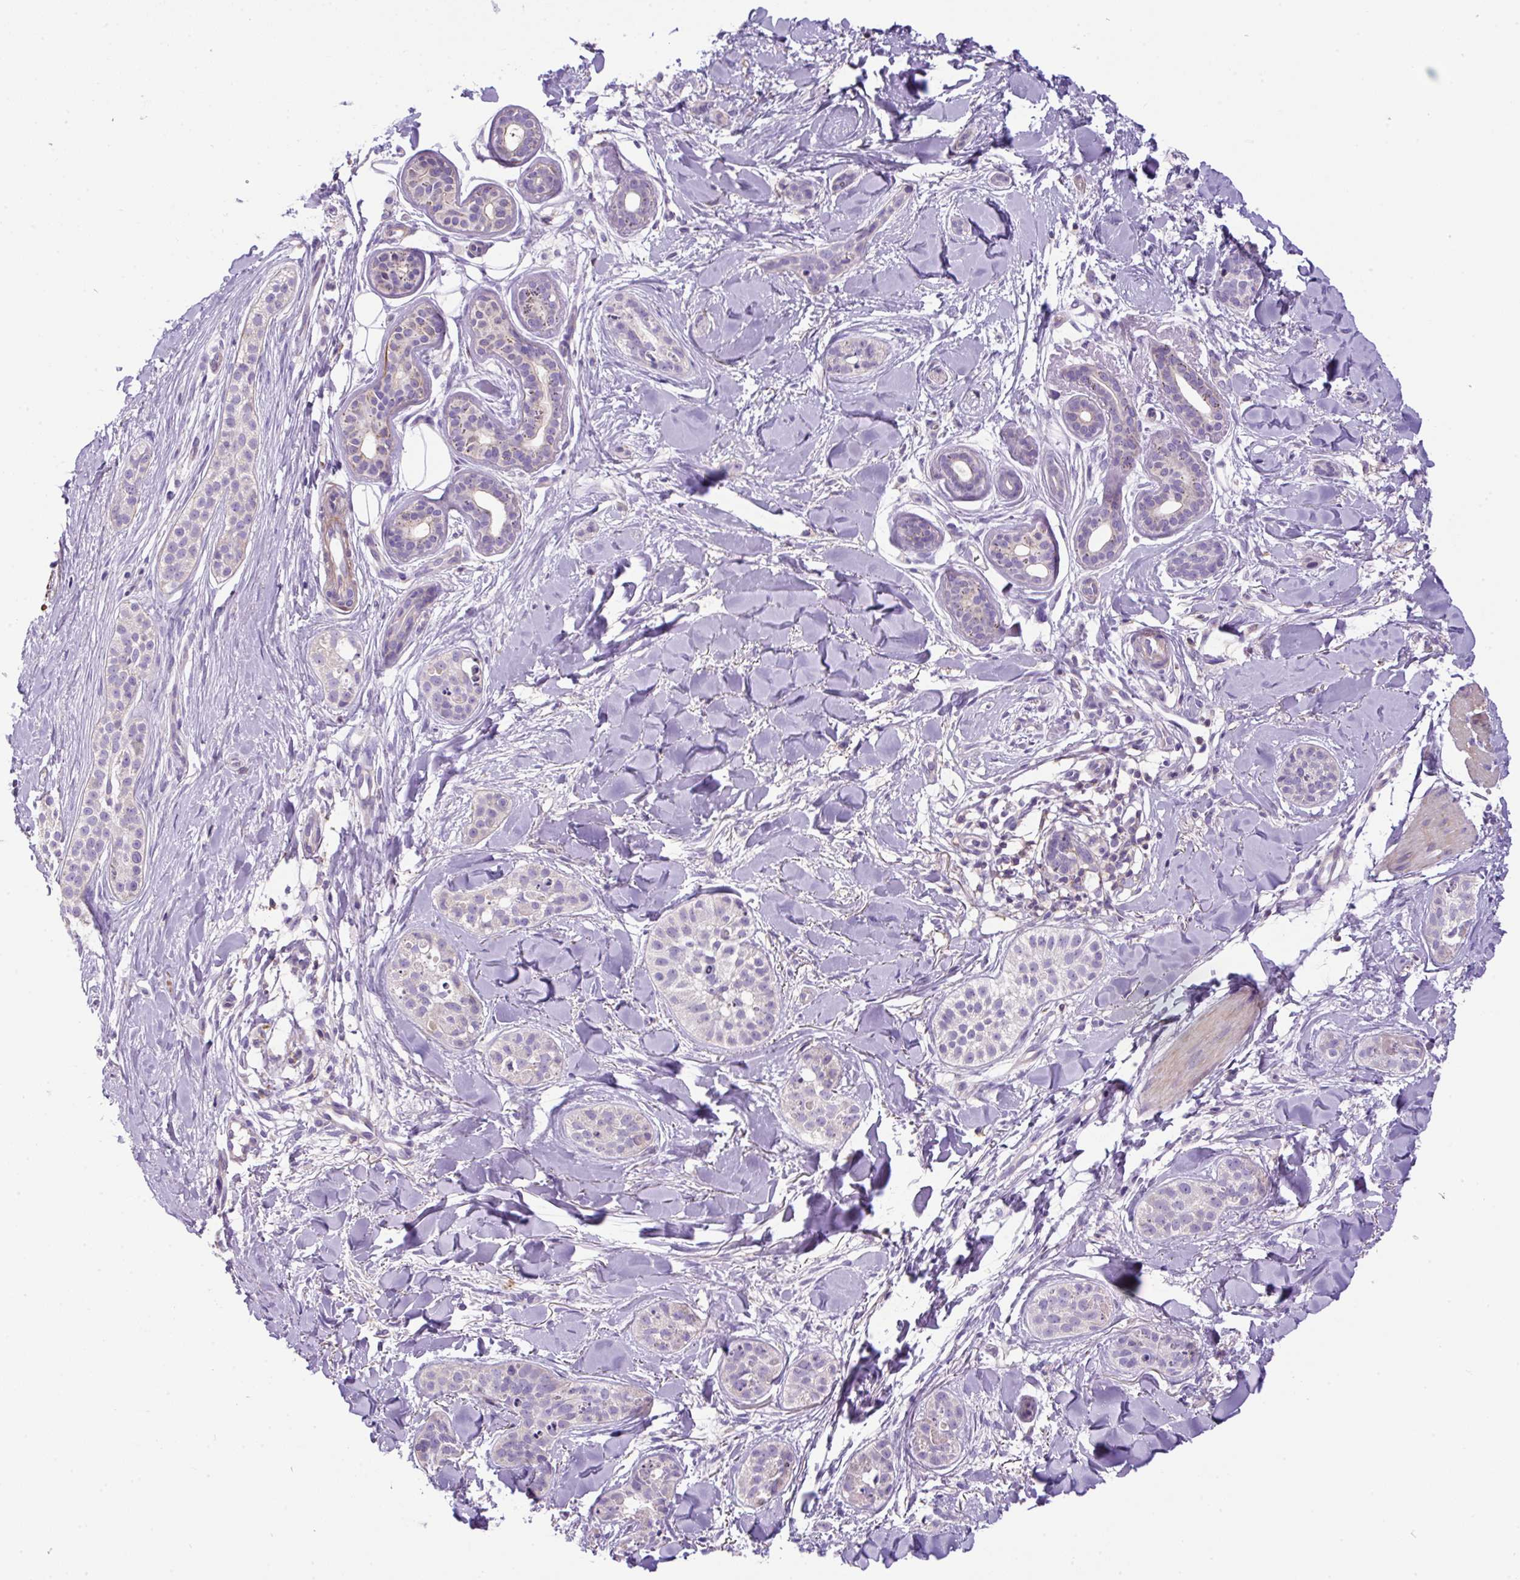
{"staining": {"intensity": "negative", "quantity": "none", "location": "none"}, "tissue": "skin cancer", "cell_type": "Tumor cells", "image_type": "cancer", "snomed": [{"axis": "morphology", "description": "Basal cell carcinoma"}, {"axis": "topography", "description": "Skin"}], "caption": "This is an IHC histopathology image of human skin basal cell carcinoma. There is no staining in tumor cells.", "gene": "NPTN", "patient": {"sex": "male", "age": 52}}